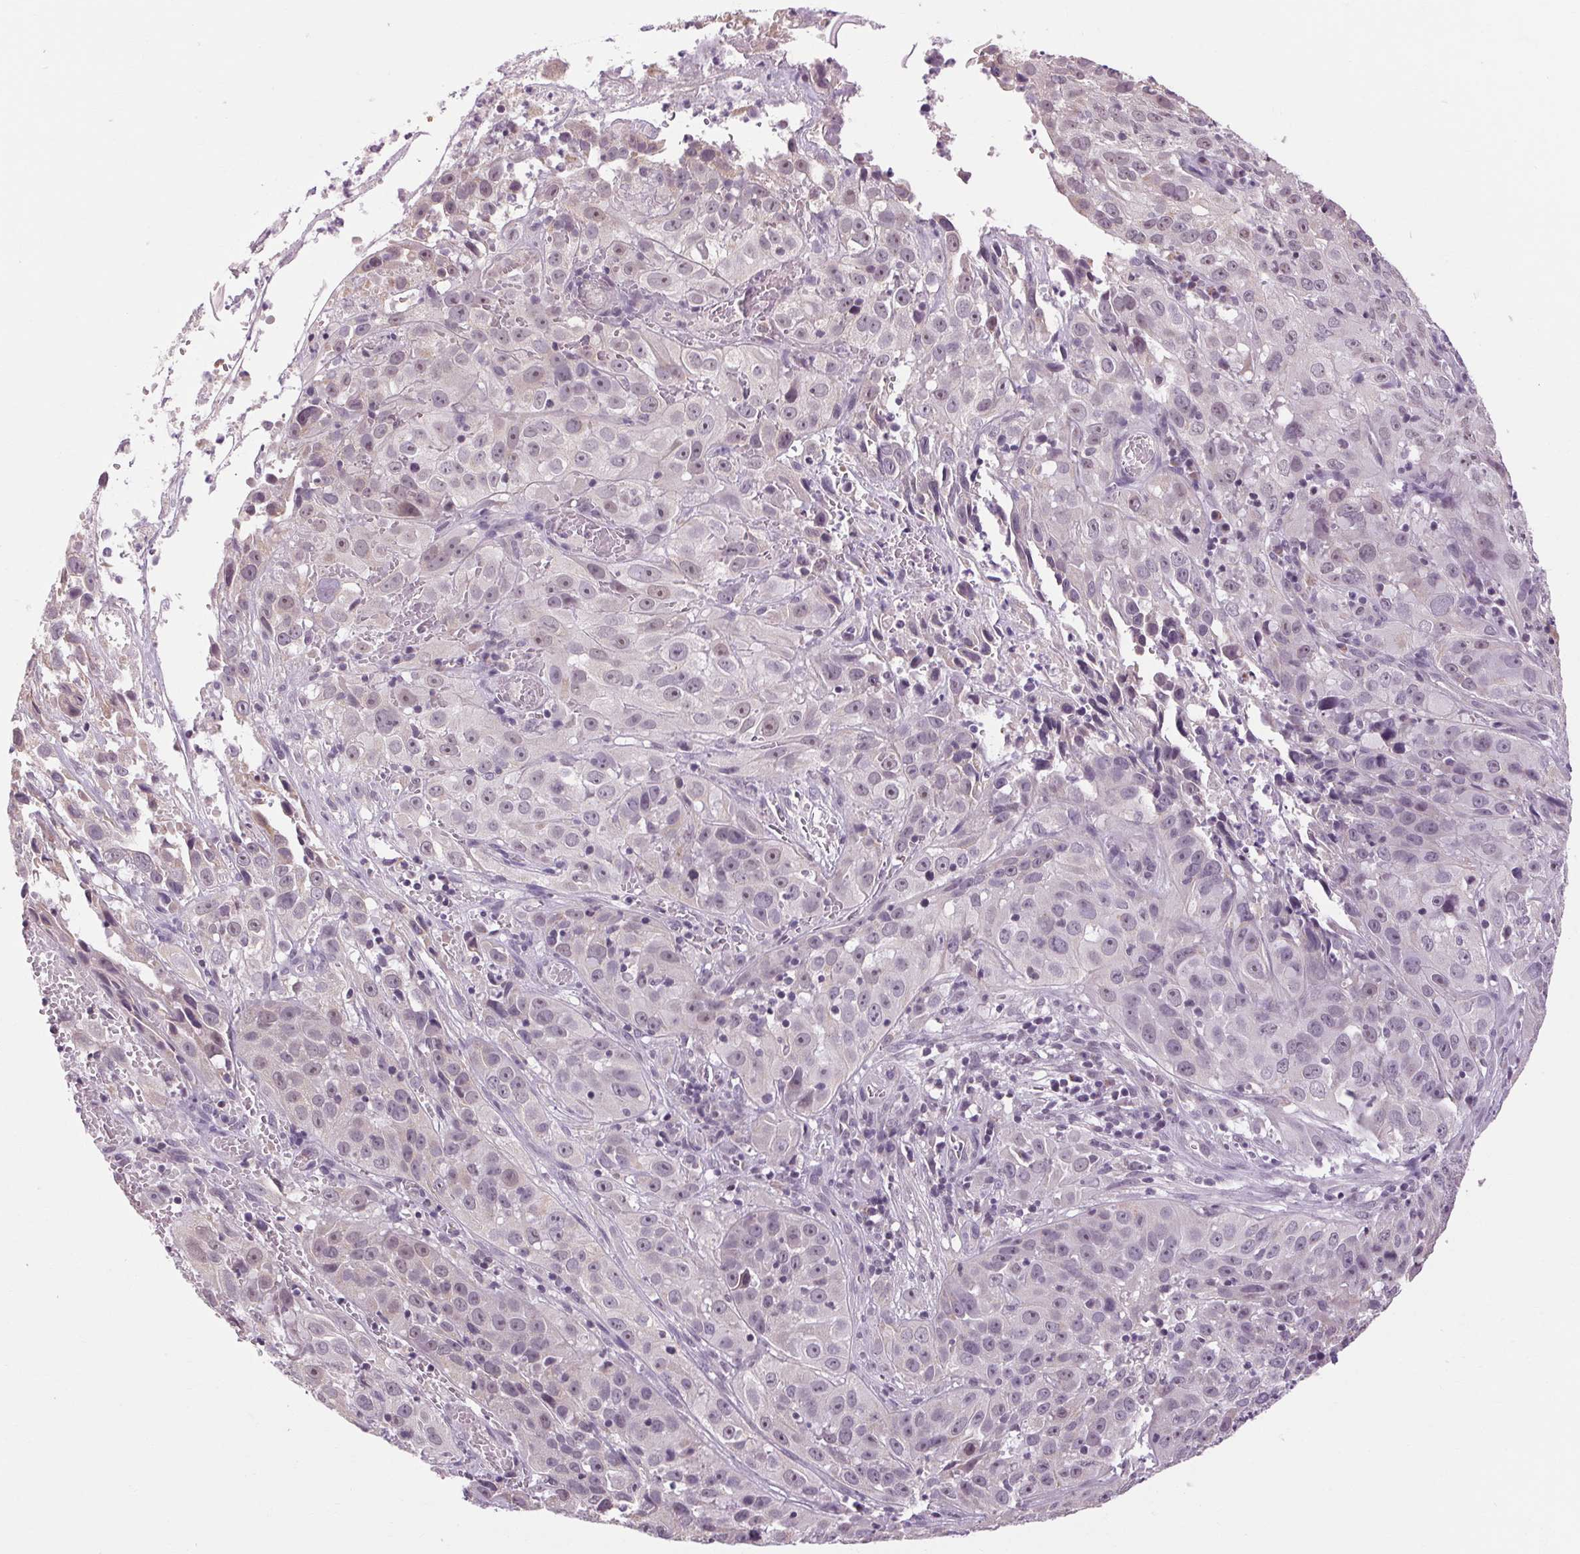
{"staining": {"intensity": "weak", "quantity": "<25%", "location": "nuclear"}, "tissue": "cervical cancer", "cell_type": "Tumor cells", "image_type": "cancer", "snomed": [{"axis": "morphology", "description": "Squamous cell carcinoma, NOS"}, {"axis": "topography", "description": "Cervix"}], "caption": "High magnification brightfield microscopy of squamous cell carcinoma (cervical) stained with DAB (brown) and counterstained with hematoxylin (blue): tumor cells show no significant expression.", "gene": "KLHL40", "patient": {"sex": "female", "age": 32}}